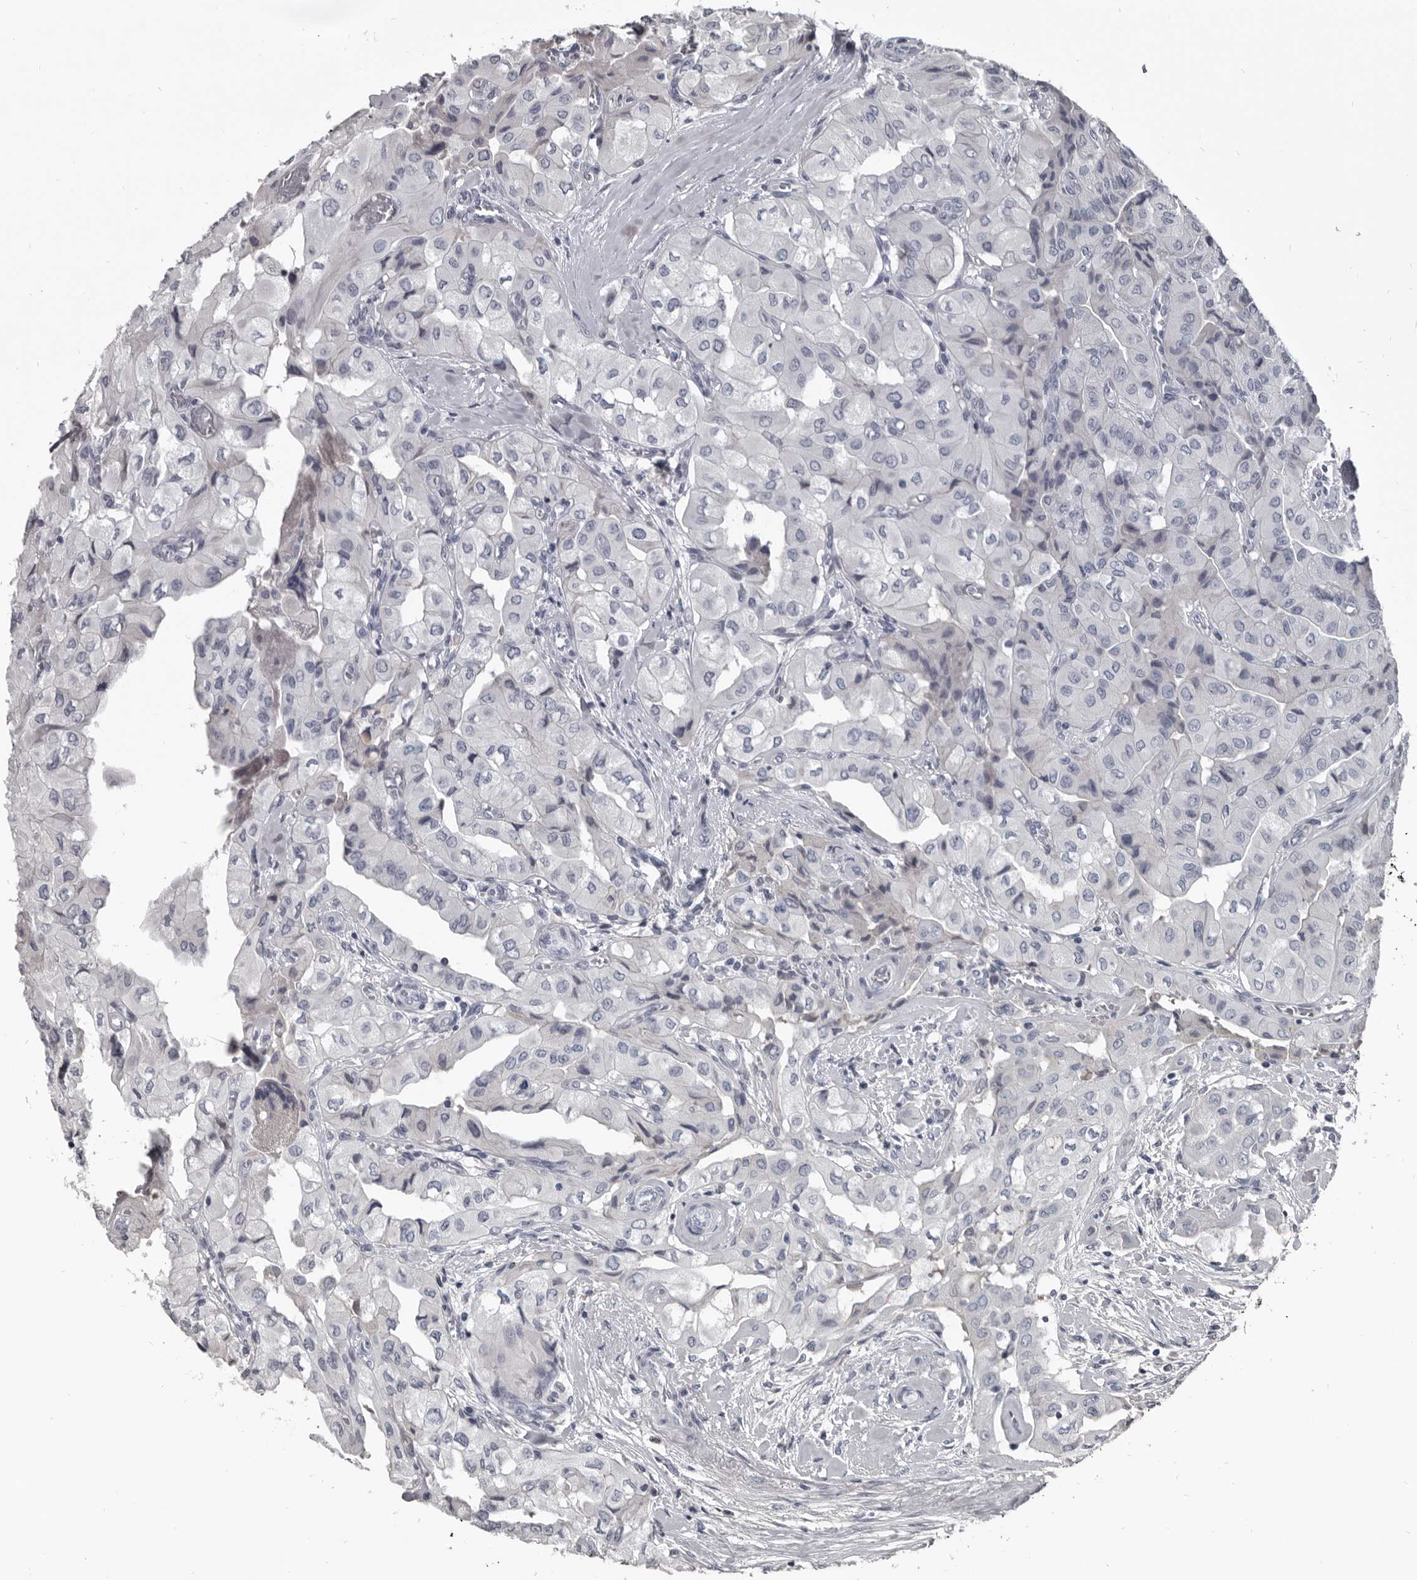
{"staining": {"intensity": "negative", "quantity": "none", "location": "none"}, "tissue": "thyroid cancer", "cell_type": "Tumor cells", "image_type": "cancer", "snomed": [{"axis": "morphology", "description": "Papillary adenocarcinoma, NOS"}, {"axis": "topography", "description": "Thyroid gland"}], "caption": "IHC micrograph of human thyroid cancer (papillary adenocarcinoma) stained for a protein (brown), which displays no expression in tumor cells. (Brightfield microscopy of DAB immunohistochemistry (IHC) at high magnification).", "gene": "GREB1", "patient": {"sex": "female", "age": 59}}